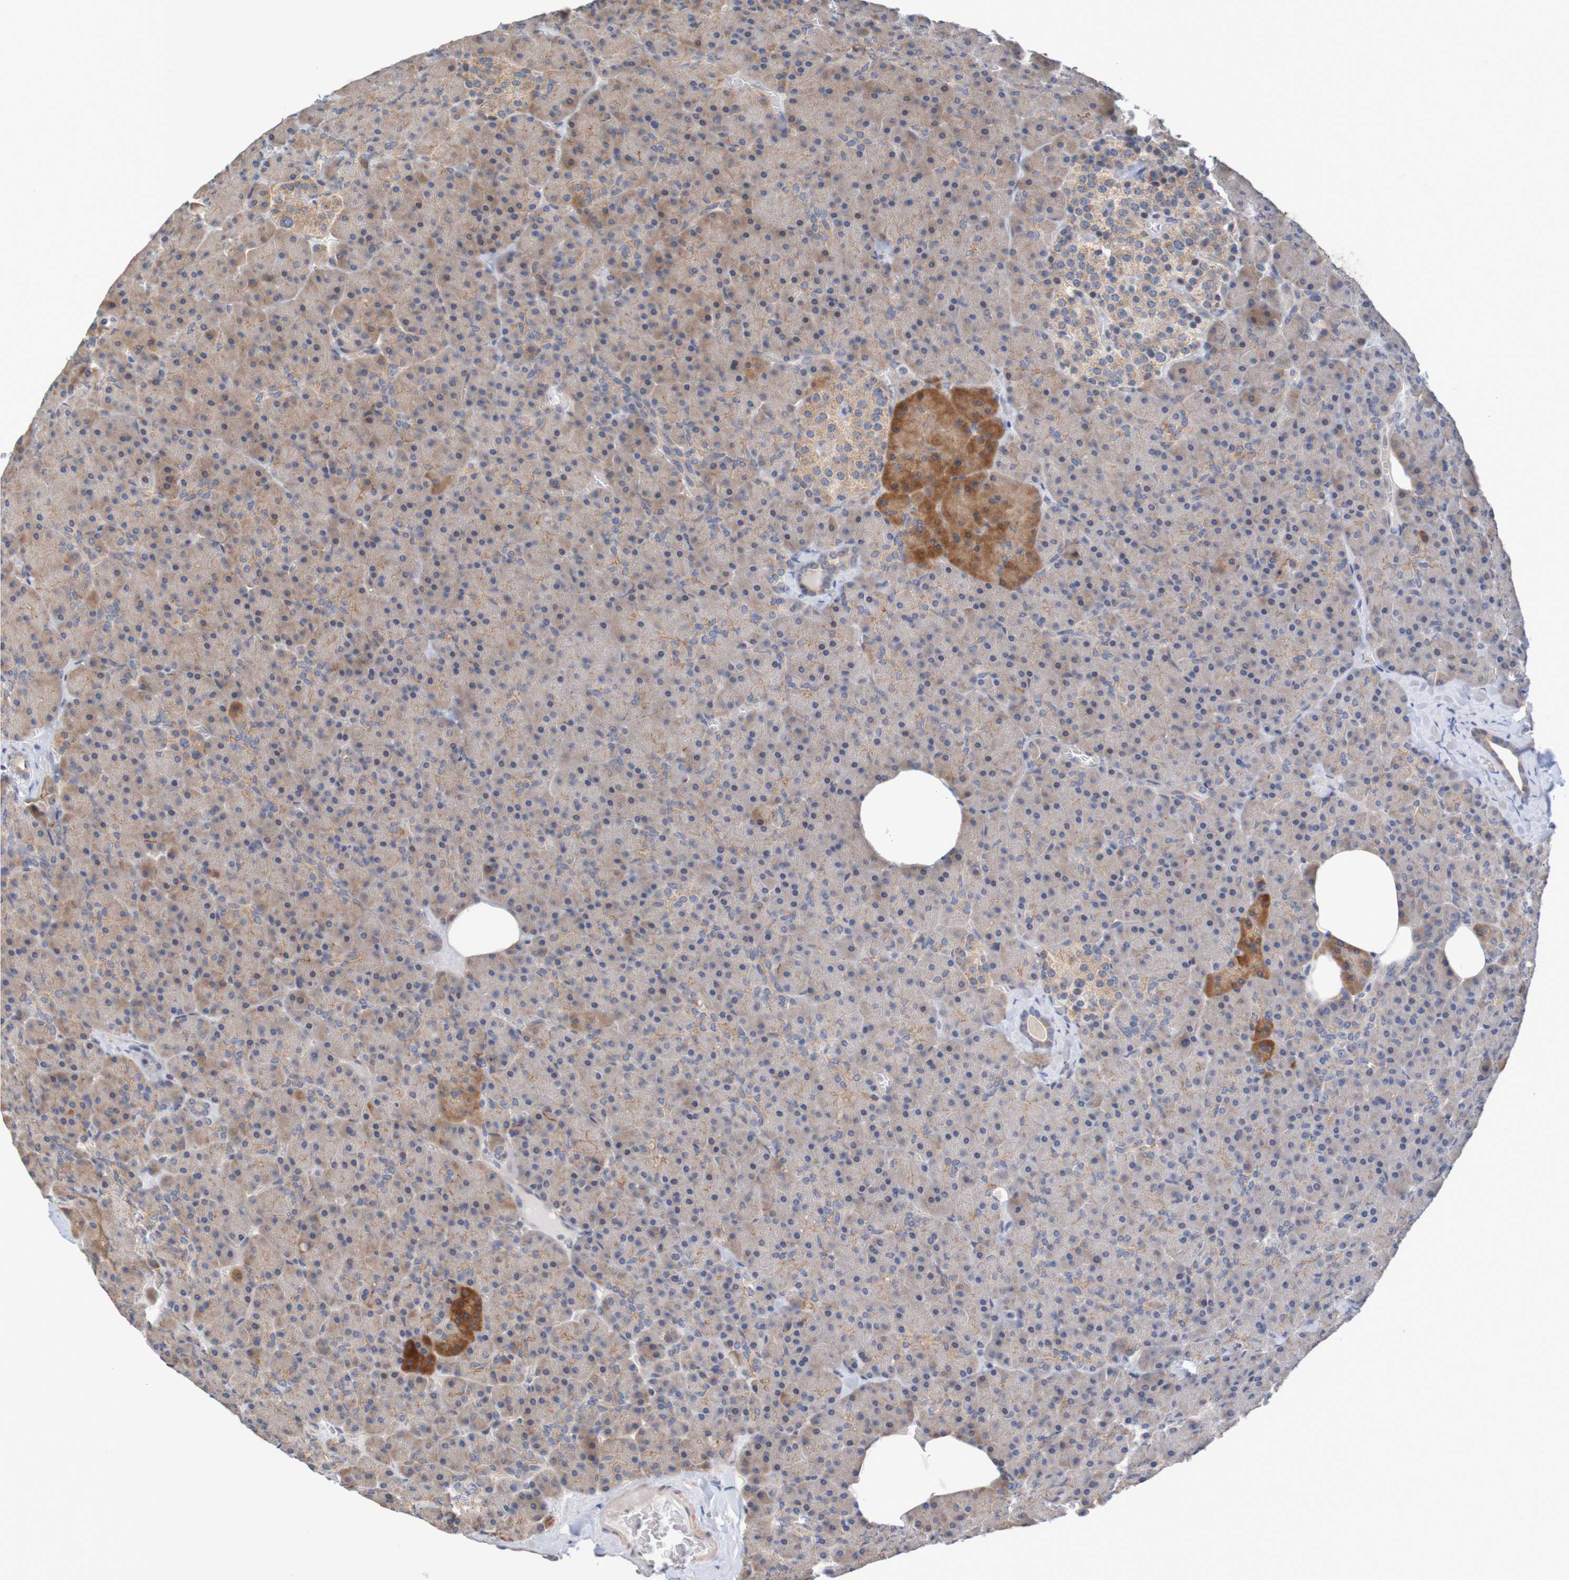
{"staining": {"intensity": "moderate", "quantity": "25%-75%", "location": "cytoplasmic/membranous"}, "tissue": "pancreas", "cell_type": "Exocrine glandular cells", "image_type": "normal", "snomed": [{"axis": "morphology", "description": "Normal tissue, NOS"}, {"axis": "topography", "description": "Pancreas"}], "caption": "Moderate cytoplasmic/membranous protein expression is identified in approximately 25%-75% of exocrine glandular cells in pancreas.", "gene": "CLDN18", "patient": {"sex": "female", "age": 35}}